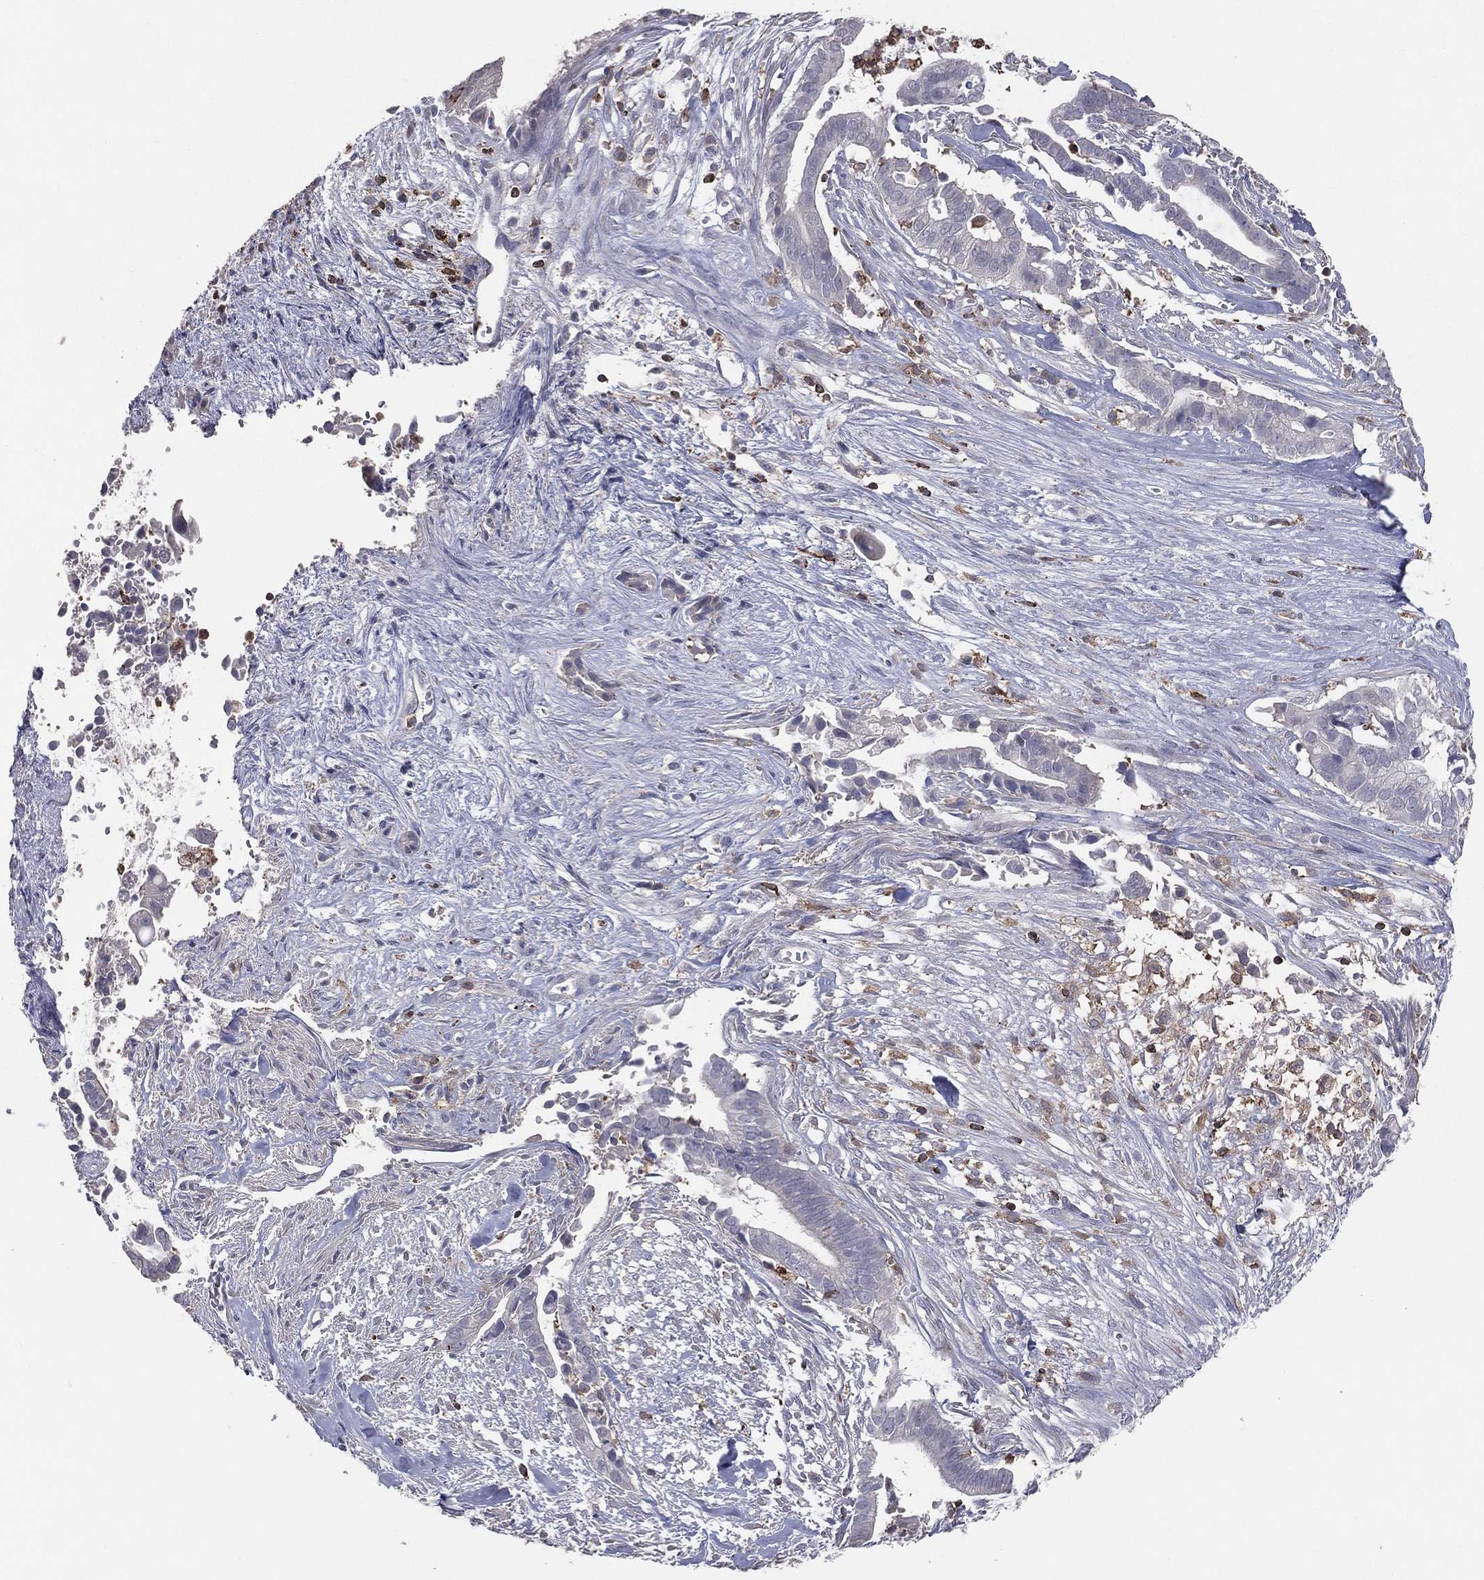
{"staining": {"intensity": "negative", "quantity": "none", "location": "none"}, "tissue": "pancreatic cancer", "cell_type": "Tumor cells", "image_type": "cancer", "snomed": [{"axis": "morphology", "description": "Adenocarcinoma, NOS"}, {"axis": "topography", "description": "Pancreas"}], "caption": "This is an immunohistochemistry histopathology image of pancreatic adenocarcinoma. There is no staining in tumor cells.", "gene": "PSTPIP1", "patient": {"sex": "male", "age": 61}}